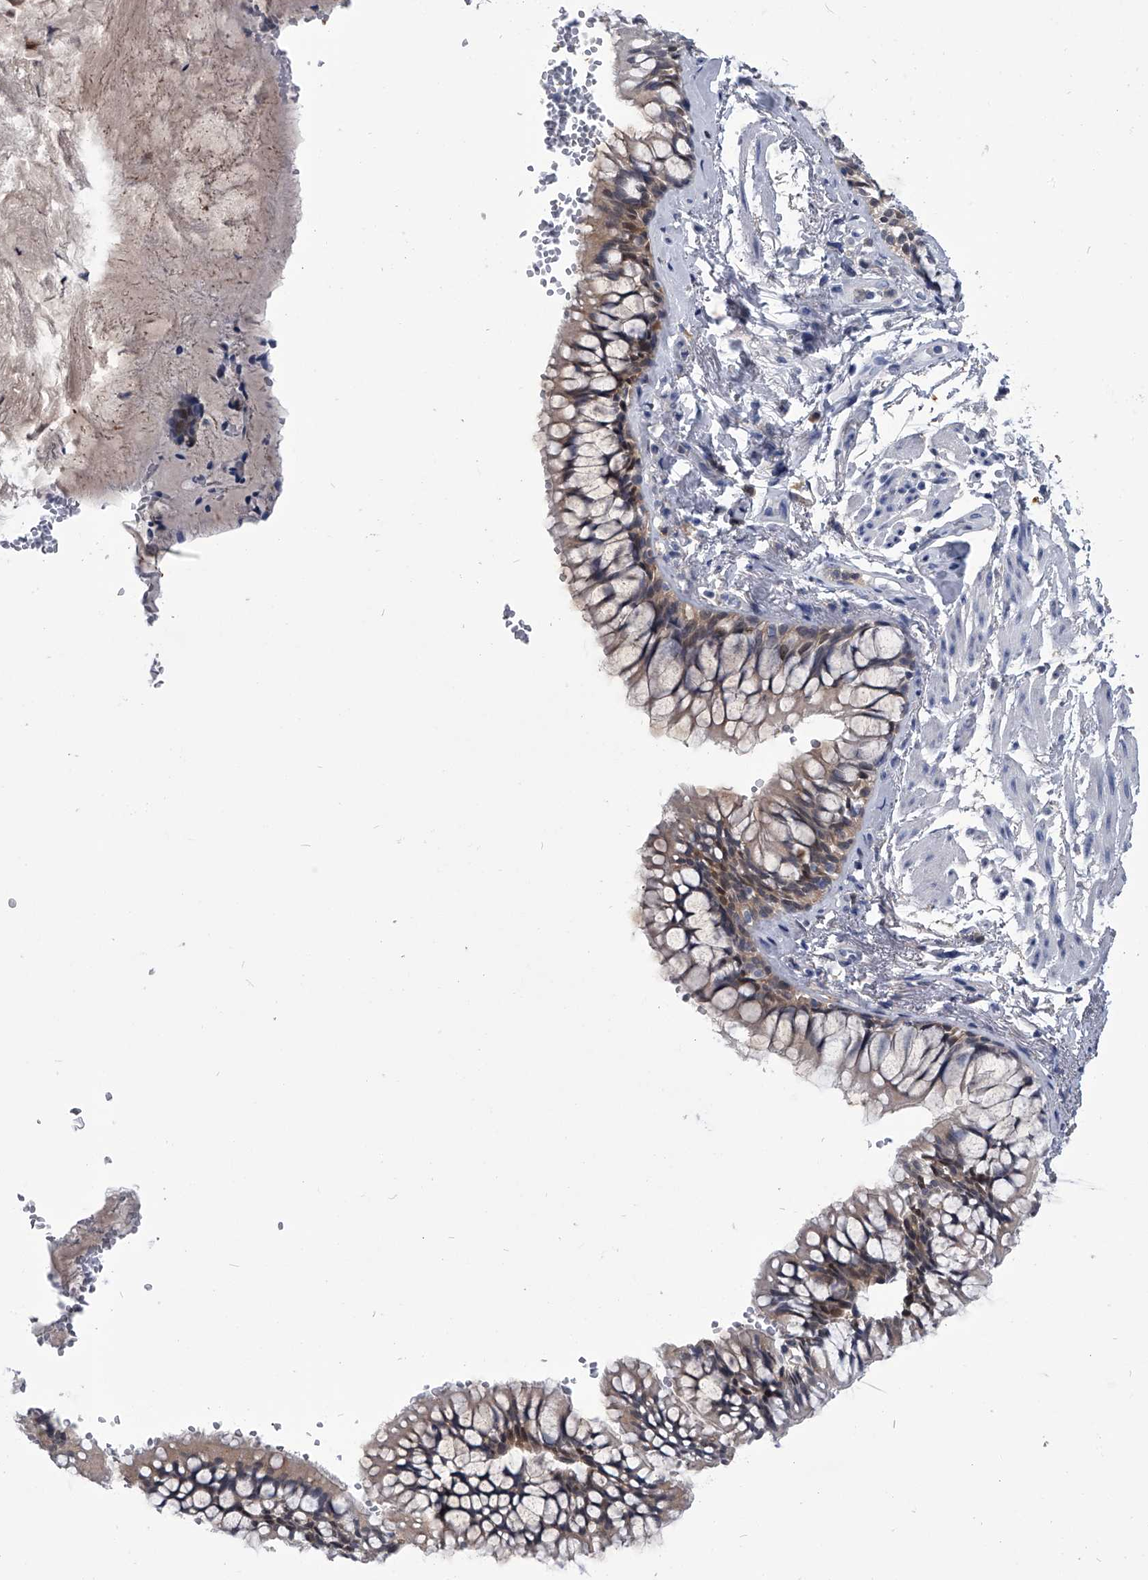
{"staining": {"intensity": "moderate", "quantity": ">75%", "location": "cytoplasmic/membranous"}, "tissue": "bronchus", "cell_type": "Respiratory epithelial cells", "image_type": "normal", "snomed": [{"axis": "morphology", "description": "Normal tissue, NOS"}, {"axis": "topography", "description": "Cartilage tissue"}, {"axis": "topography", "description": "Bronchus"}], "caption": "This is a histology image of IHC staining of unremarkable bronchus, which shows moderate expression in the cytoplasmic/membranous of respiratory epithelial cells.", "gene": "PDXK", "patient": {"sex": "female", "age": 73}}